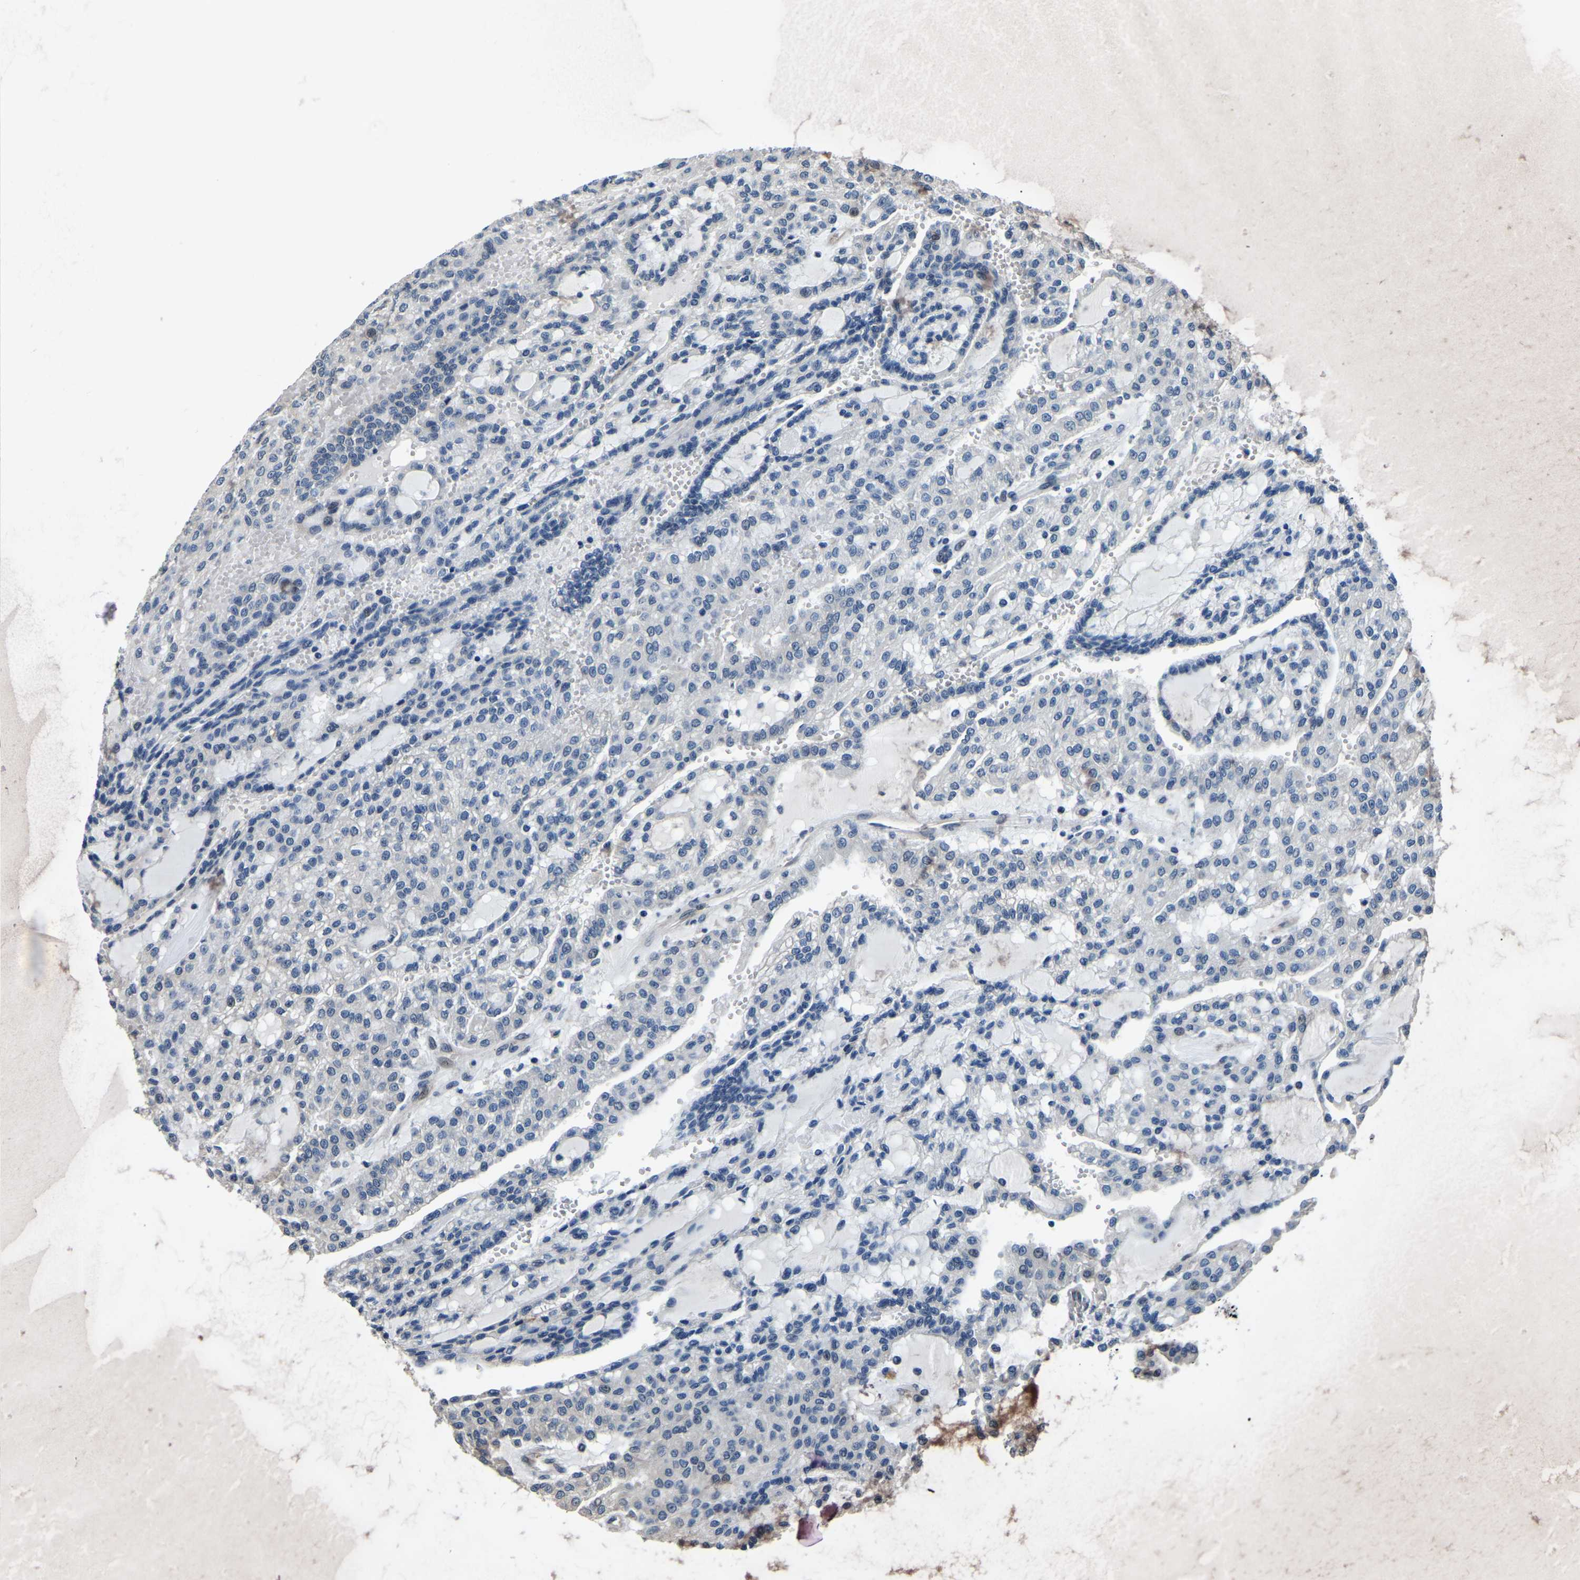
{"staining": {"intensity": "negative", "quantity": "none", "location": "none"}, "tissue": "renal cancer", "cell_type": "Tumor cells", "image_type": "cancer", "snomed": [{"axis": "morphology", "description": "Adenocarcinoma, NOS"}, {"axis": "topography", "description": "Kidney"}], "caption": "Tumor cells are negative for brown protein staining in renal adenocarcinoma.", "gene": "ING2", "patient": {"sex": "male", "age": 63}}